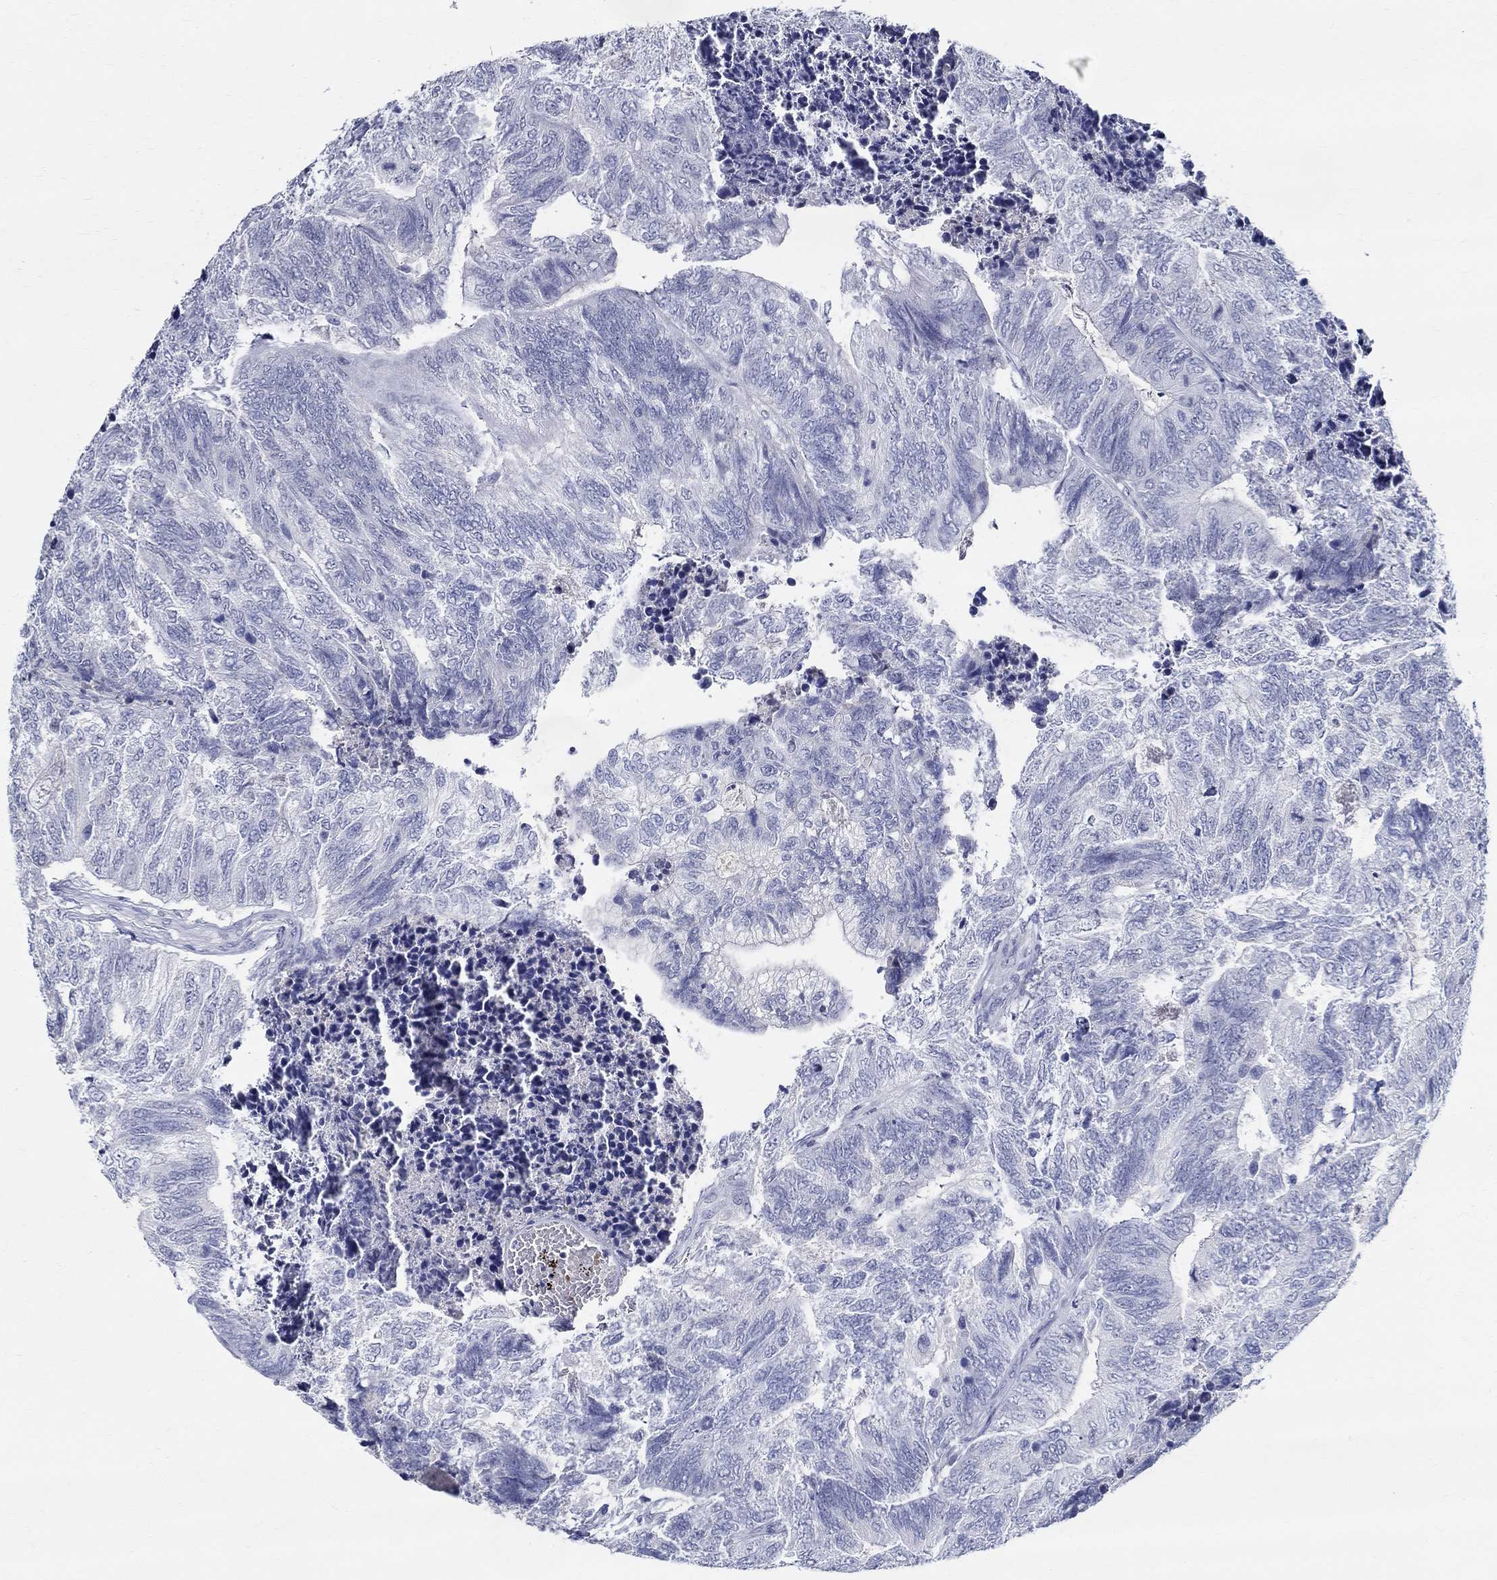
{"staining": {"intensity": "negative", "quantity": "none", "location": "none"}, "tissue": "colorectal cancer", "cell_type": "Tumor cells", "image_type": "cancer", "snomed": [{"axis": "morphology", "description": "Adenocarcinoma, NOS"}, {"axis": "topography", "description": "Colon"}], "caption": "Photomicrograph shows no significant protein expression in tumor cells of adenocarcinoma (colorectal).", "gene": "CETN1", "patient": {"sex": "female", "age": 67}}